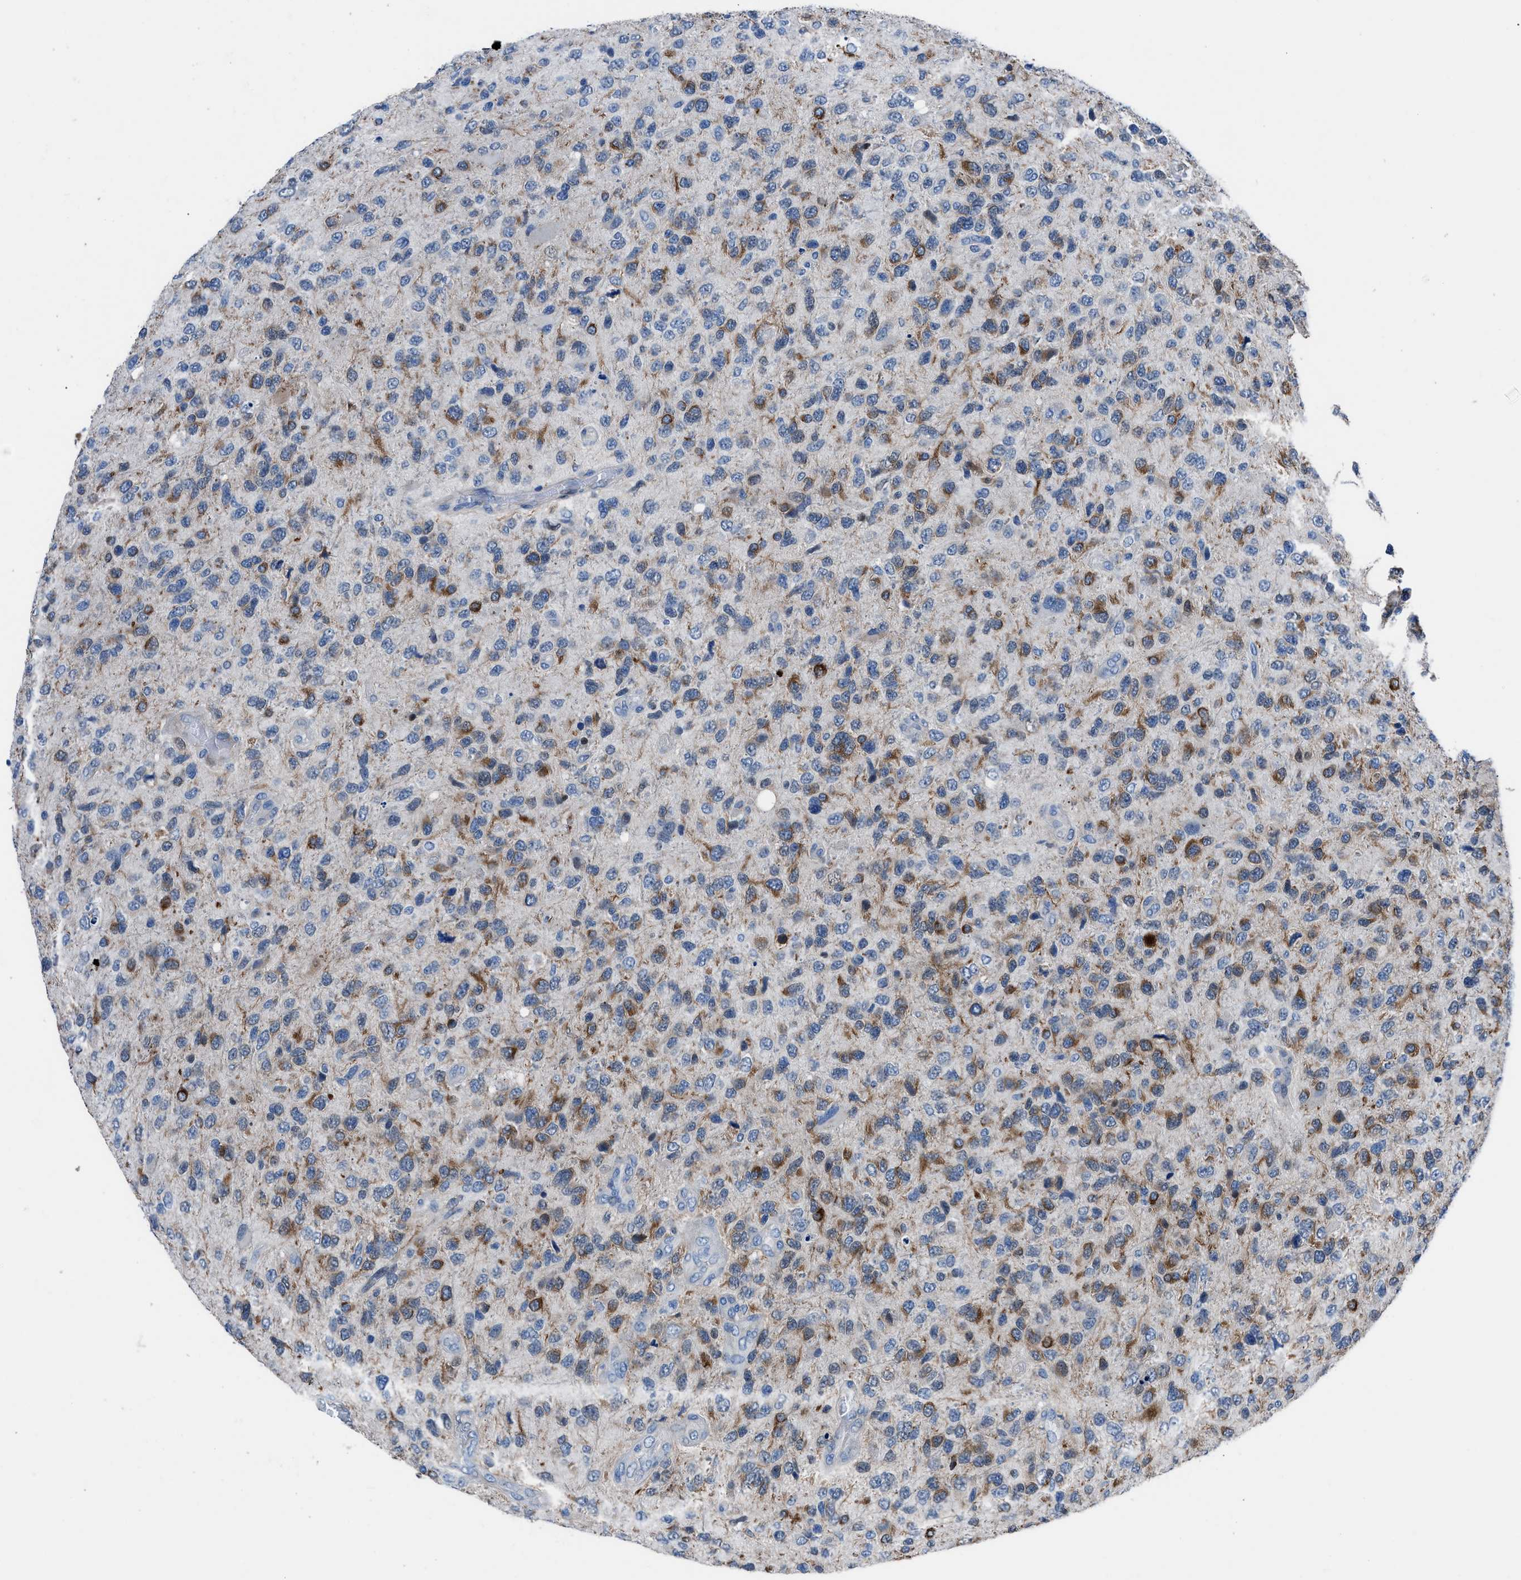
{"staining": {"intensity": "moderate", "quantity": ">75%", "location": "cytoplasmic/membranous"}, "tissue": "glioma", "cell_type": "Tumor cells", "image_type": "cancer", "snomed": [{"axis": "morphology", "description": "Glioma, malignant, High grade"}, {"axis": "topography", "description": "Brain"}], "caption": "Glioma was stained to show a protein in brown. There is medium levels of moderate cytoplasmic/membranous positivity in about >75% of tumor cells.", "gene": "UAP1", "patient": {"sex": "female", "age": 58}}